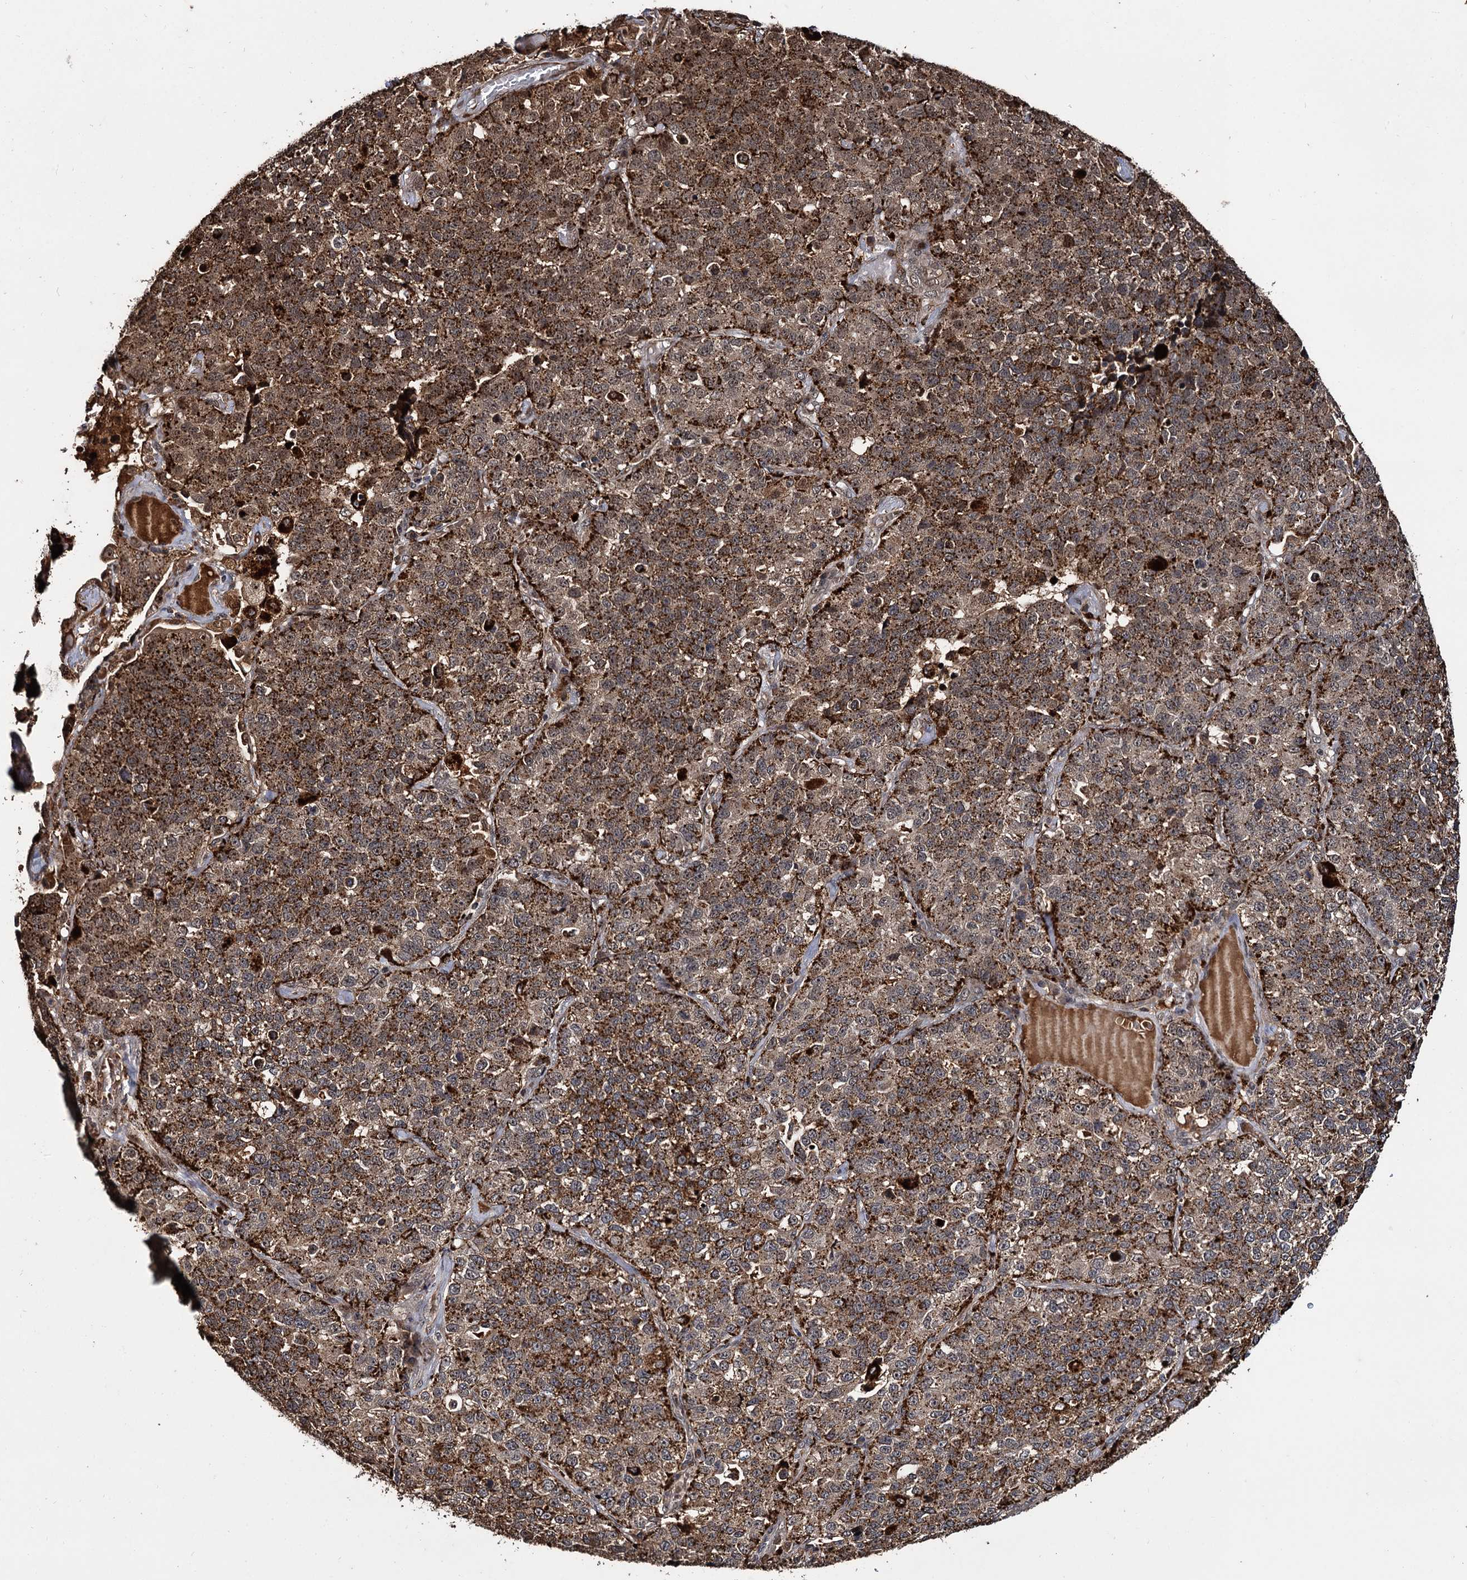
{"staining": {"intensity": "moderate", "quantity": ">75%", "location": "cytoplasmic/membranous"}, "tissue": "lung cancer", "cell_type": "Tumor cells", "image_type": "cancer", "snomed": [{"axis": "morphology", "description": "Adenocarcinoma, NOS"}, {"axis": "topography", "description": "Lung"}], "caption": "Lung cancer tissue displays moderate cytoplasmic/membranous positivity in approximately >75% of tumor cells (DAB IHC with brightfield microscopy, high magnification).", "gene": "CEP192", "patient": {"sex": "male", "age": 49}}